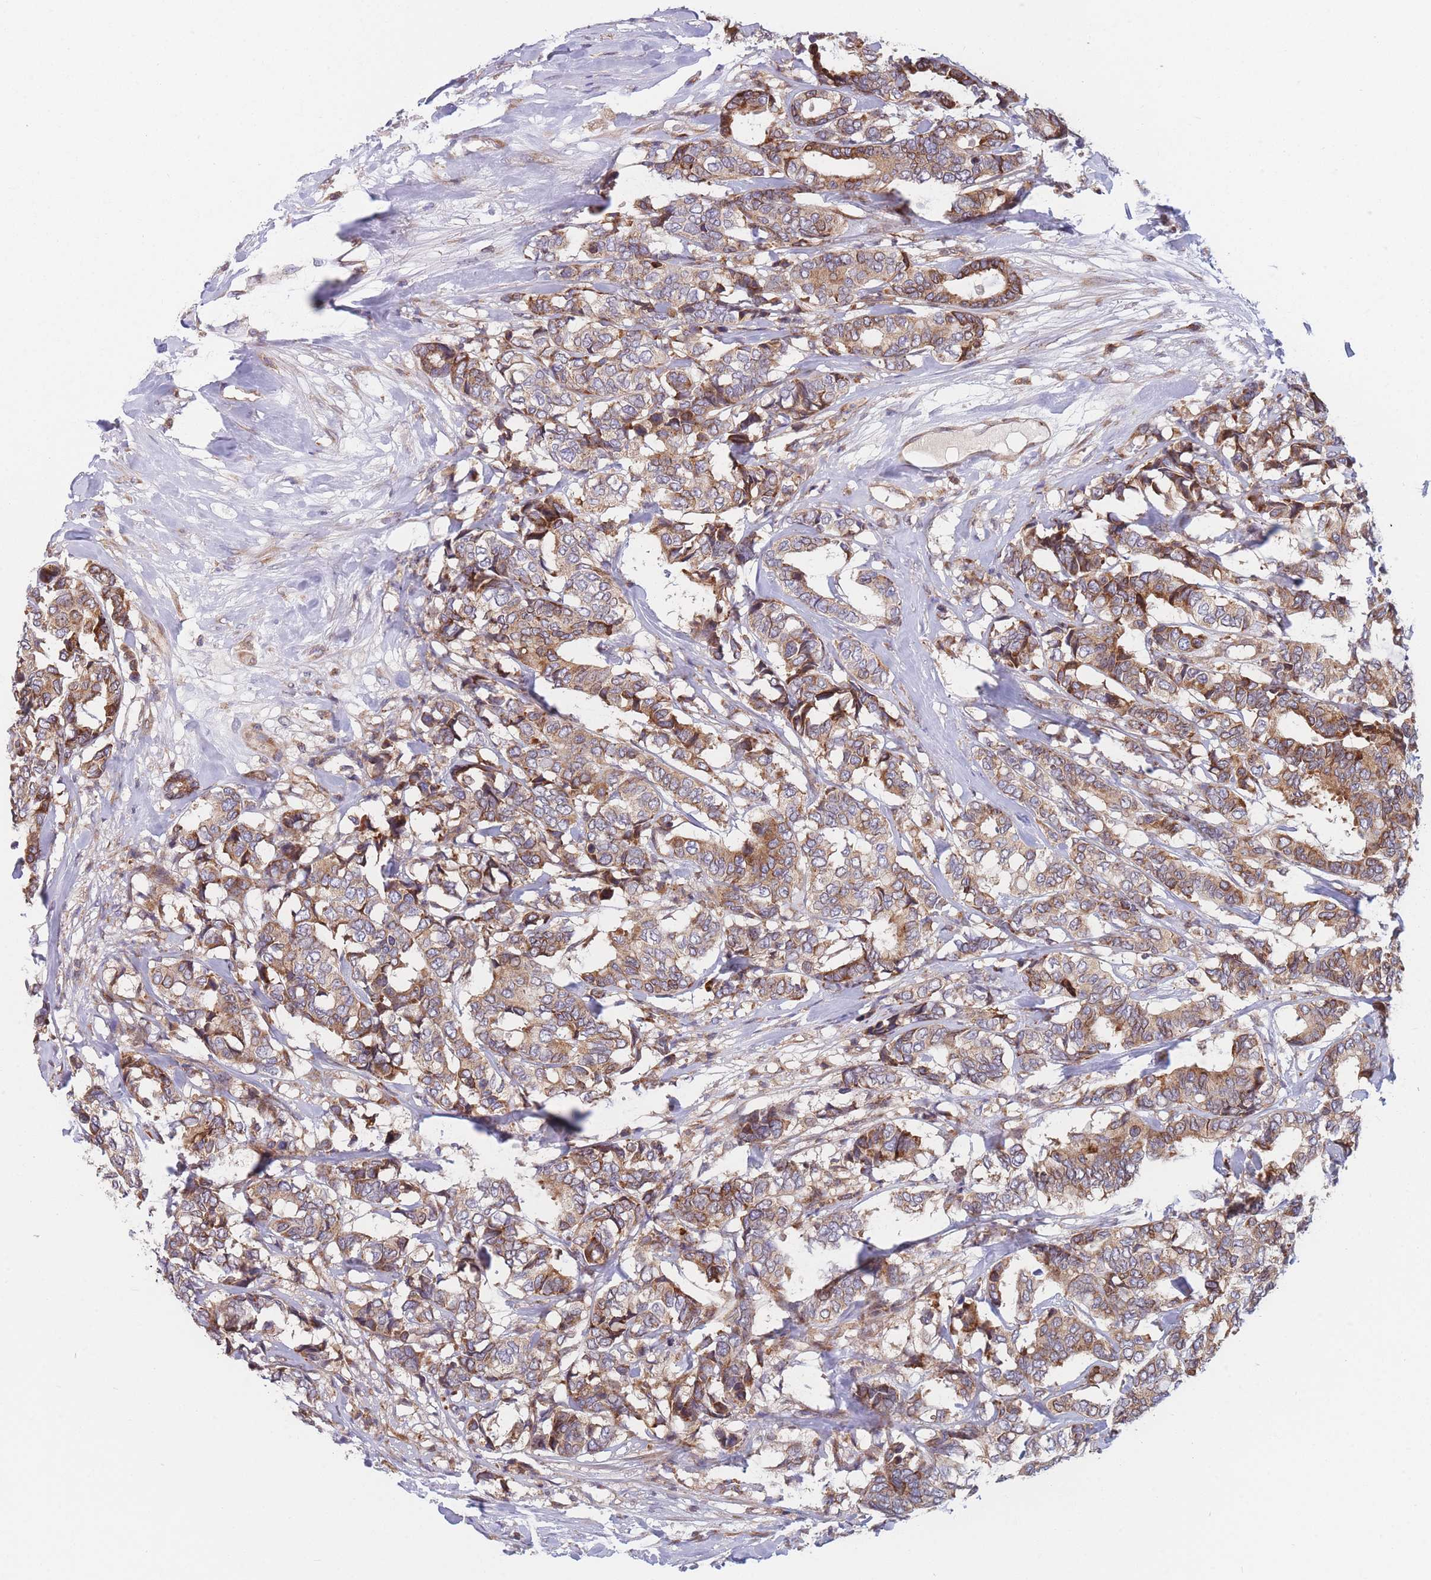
{"staining": {"intensity": "moderate", "quantity": ">75%", "location": "cytoplasmic/membranous"}, "tissue": "breast cancer", "cell_type": "Tumor cells", "image_type": "cancer", "snomed": [{"axis": "morphology", "description": "Duct carcinoma"}, {"axis": "topography", "description": "Breast"}], "caption": "A high-resolution histopathology image shows immunohistochemistry (IHC) staining of breast cancer (intraductal carcinoma), which demonstrates moderate cytoplasmic/membranous positivity in about >75% of tumor cells.", "gene": "TMEM131L", "patient": {"sex": "female", "age": 87}}